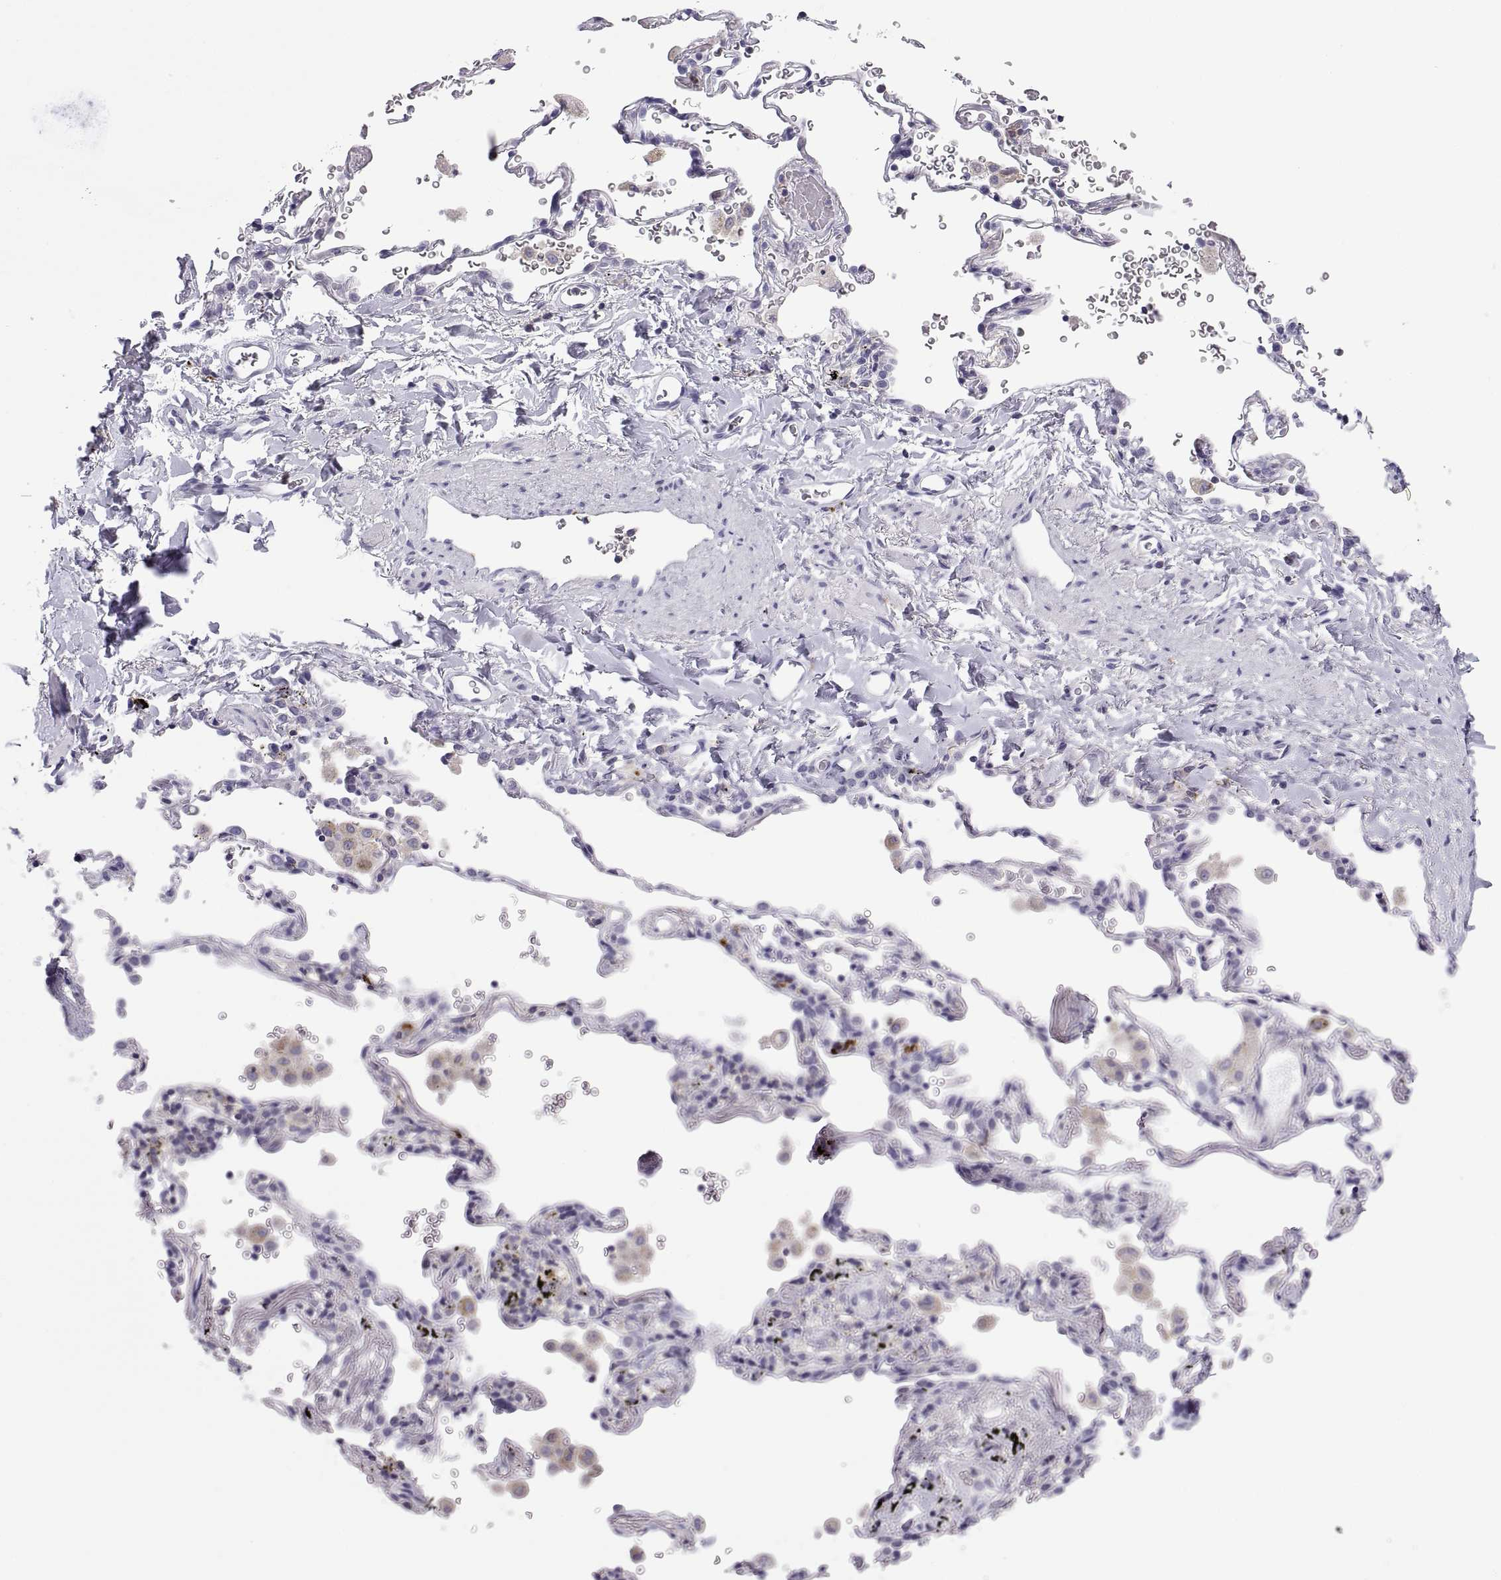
{"staining": {"intensity": "negative", "quantity": "none", "location": "none"}, "tissue": "adipose tissue", "cell_type": "Adipocytes", "image_type": "normal", "snomed": [{"axis": "morphology", "description": "Normal tissue, NOS"}, {"axis": "morphology", "description": "Adenocarcinoma, NOS"}, {"axis": "topography", "description": "Cartilage tissue"}, {"axis": "topography", "description": "Lung"}], "caption": "A high-resolution image shows immunohistochemistry (IHC) staining of benign adipose tissue, which reveals no significant staining in adipocytes.", "gene": "RGS19", "patient": {"sex": "male", "age": 59}}